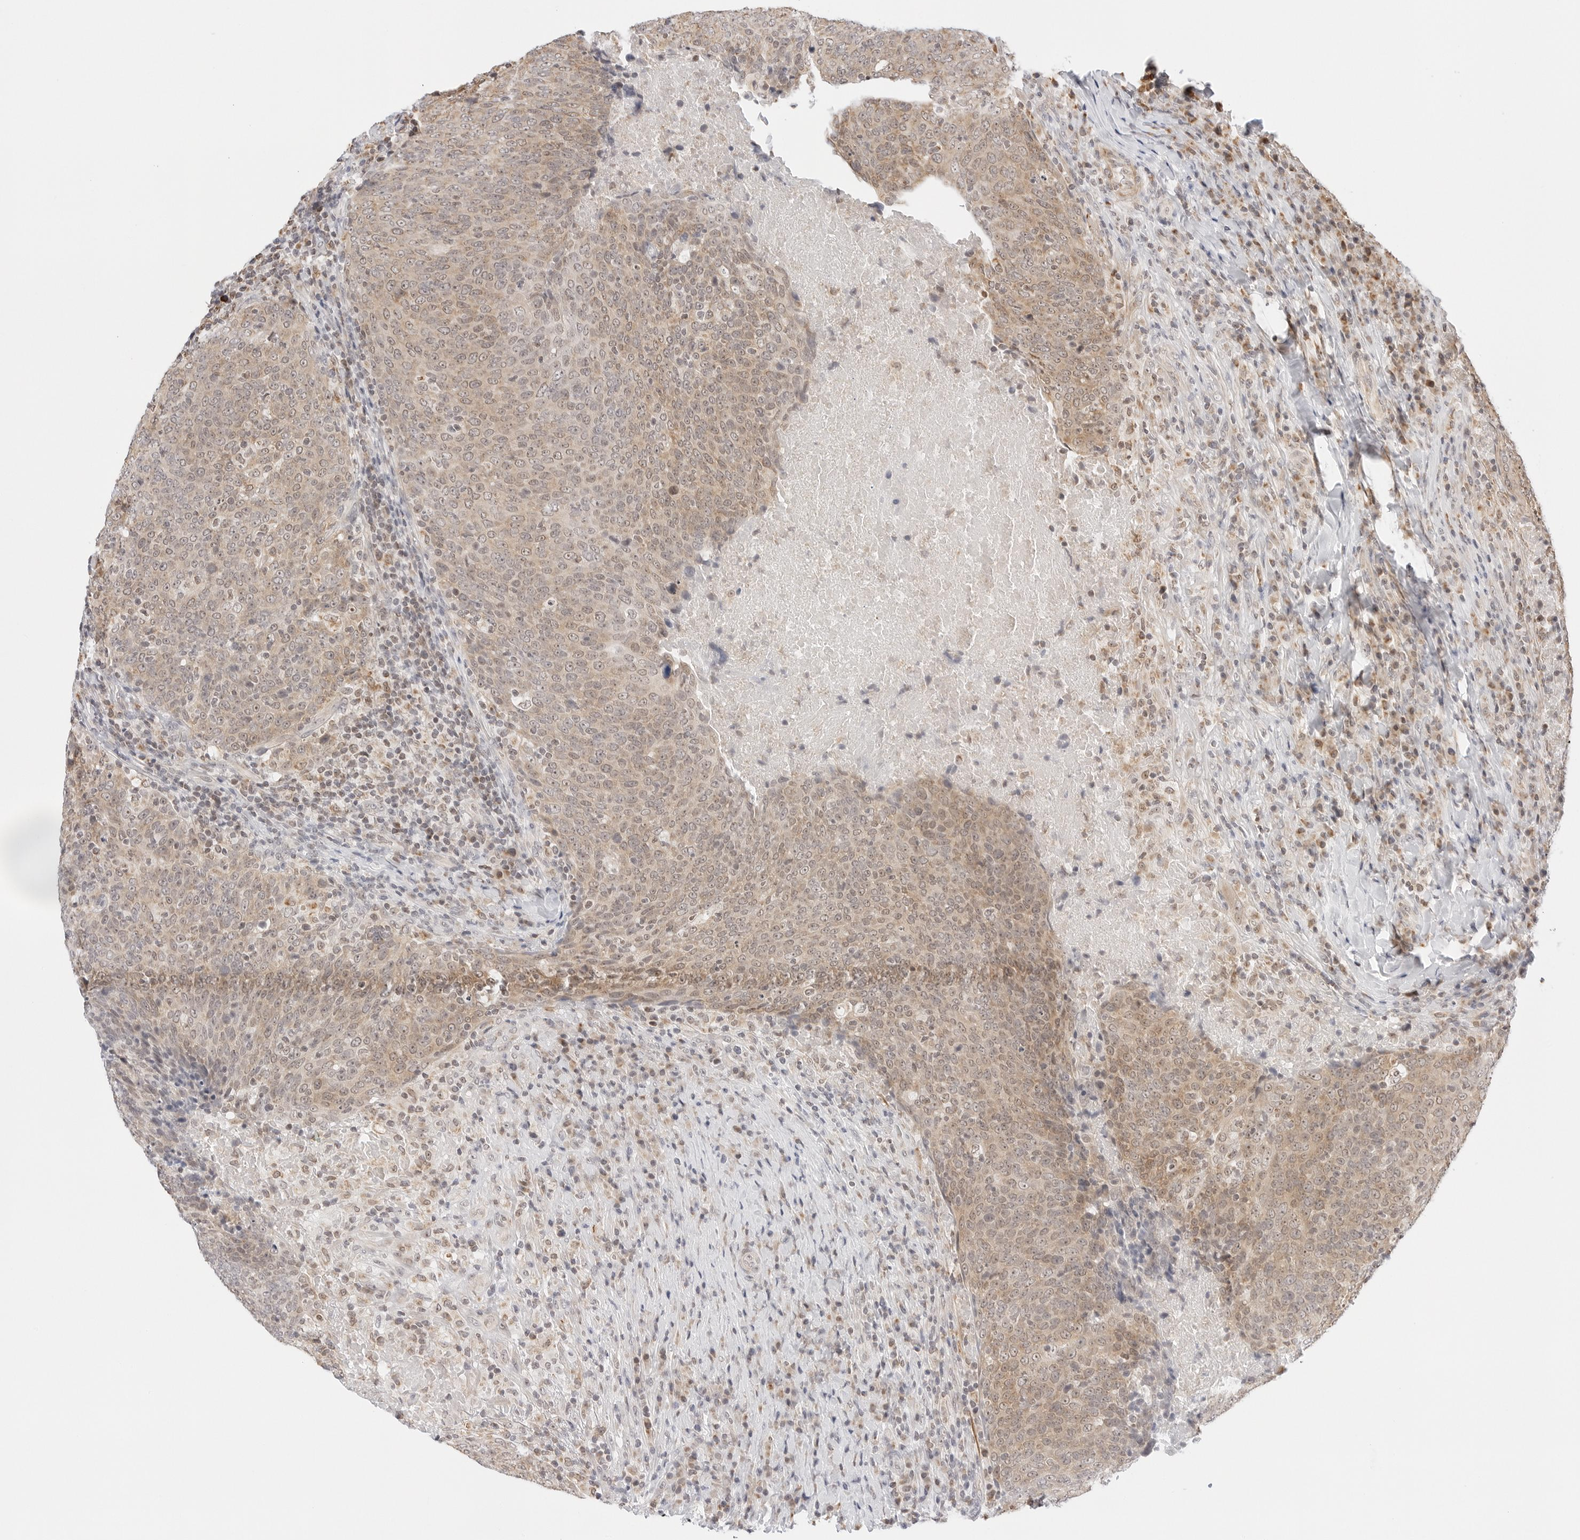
{"staining": {"intensity": "moderate", "quantity": ">75%", "location": "cytoplasmic/membranous,nuclear"}, "tissue": "head and neck cancer", "cell_type": "Tumor cells", "image_type": "cancer", "snomed": [{"axis": "morphology", "description": "Squamous cell carcinoma, NOS"}, {"axis": "morphology", "description": "Squamous cell carcinoma, metastatic, NOS"}, {"axis": "topography", "description": "Lymph node"}, {"axis": "topography", "description": "Head-Neck"}], "caption": "This image shows immunohistochemistry (IHC) staining of squamous cell carcinoma (head and neck), with medium moderate cytoplasmic/membranous and nuclear staining in about >75% of tumor cells.", "gene": "GORAB", "patient": {"sex": "male", "age": 62}}